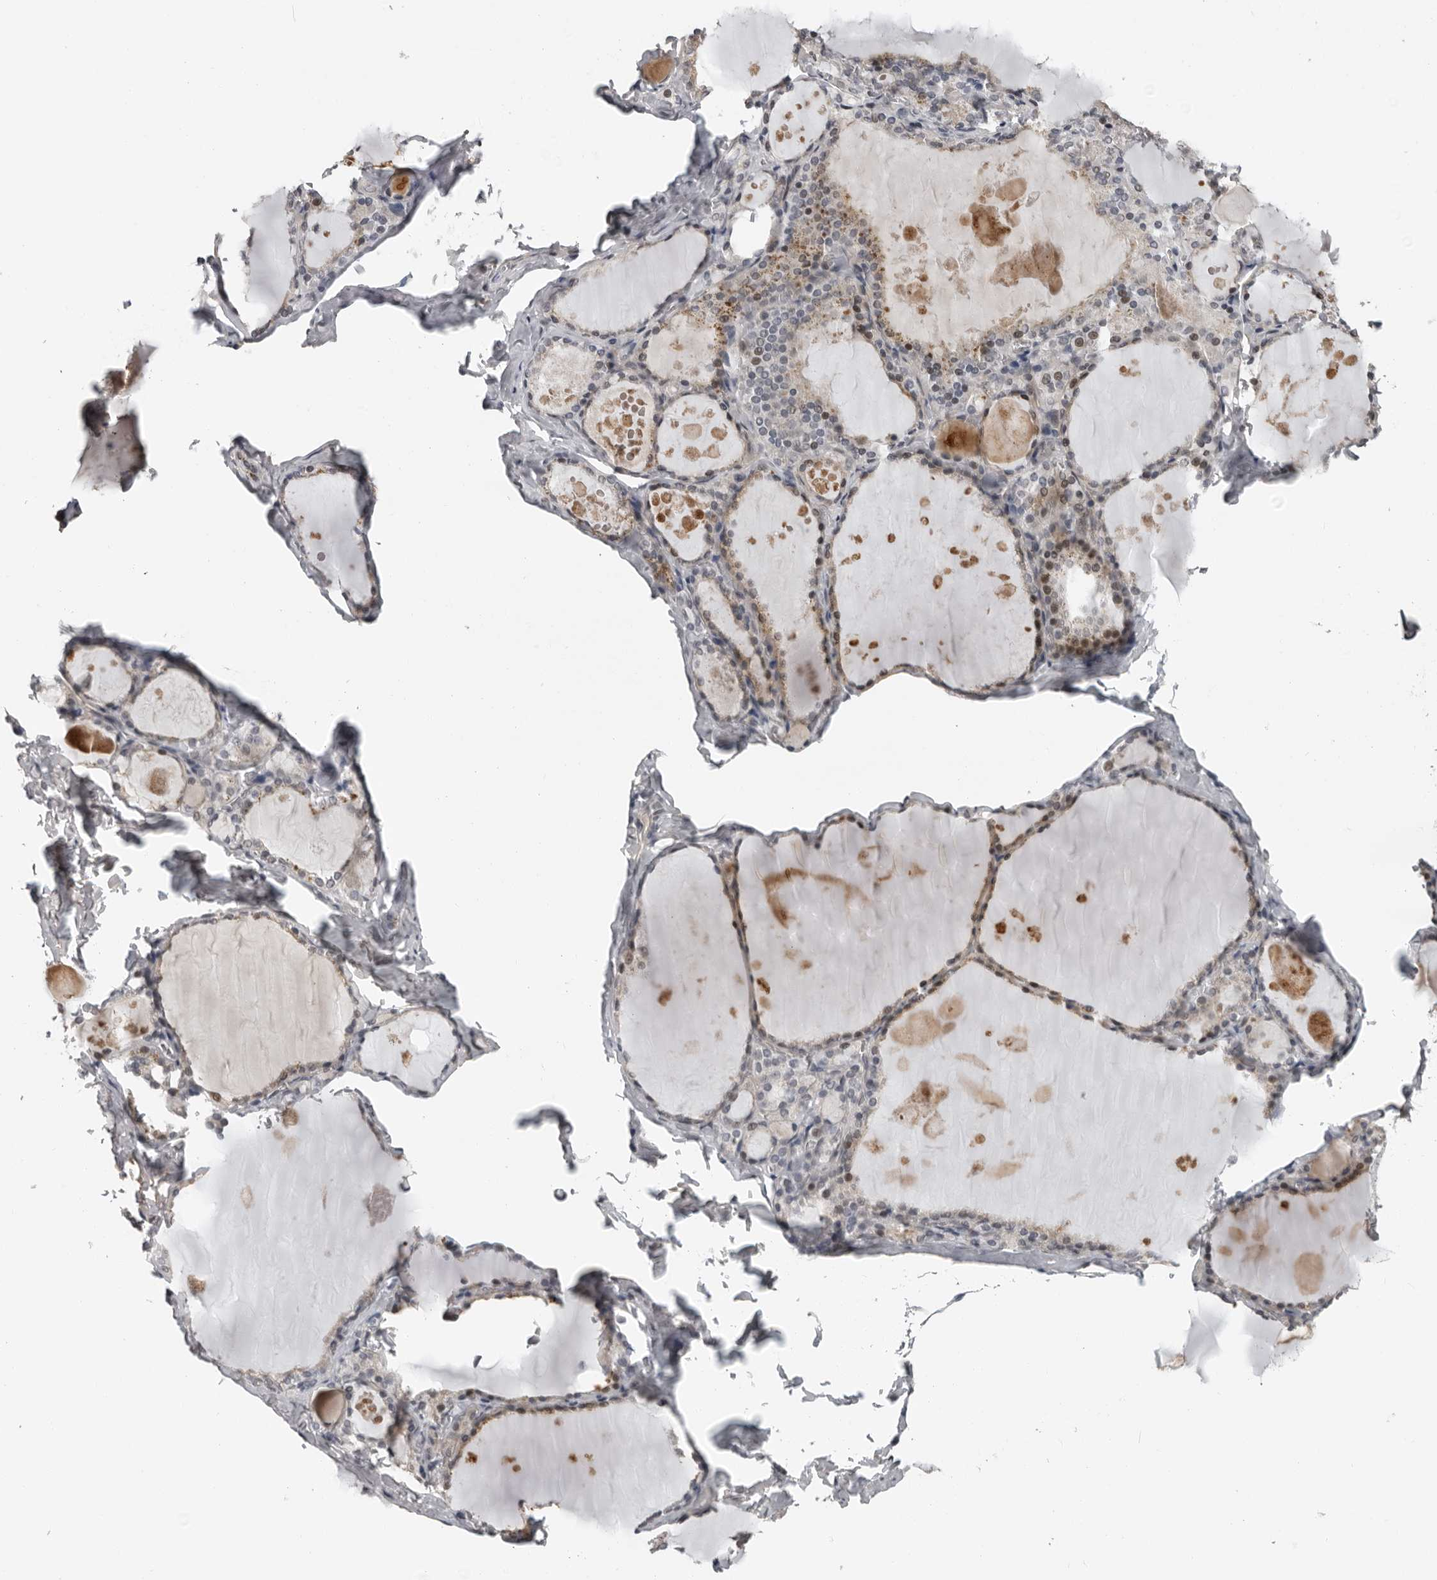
{"staining": {"intensity": "weak", "quantity": "<25%", "location": "cytoplasmic/membranous"}, "tissue": "thyroid gland", "cell_type": "Glandular cells", "image_type": "normal", "snomed": [{"axis": "morphology", "description": "Normal tissue, NOS"}, {"axis": "topography", "description": "Thyroid gland"}], "caption": "Normal thyroid gland was stained to show a protein in brown. There is no significant positivity in glandular cells. The staining was performed using DAB to visualize the protein expression in brown, while the nuclei were stained in blue with hematoxylin (Magnification: 20x).", "gene": "PRRX2", "patient": {"sex": "male", "age": 56}}